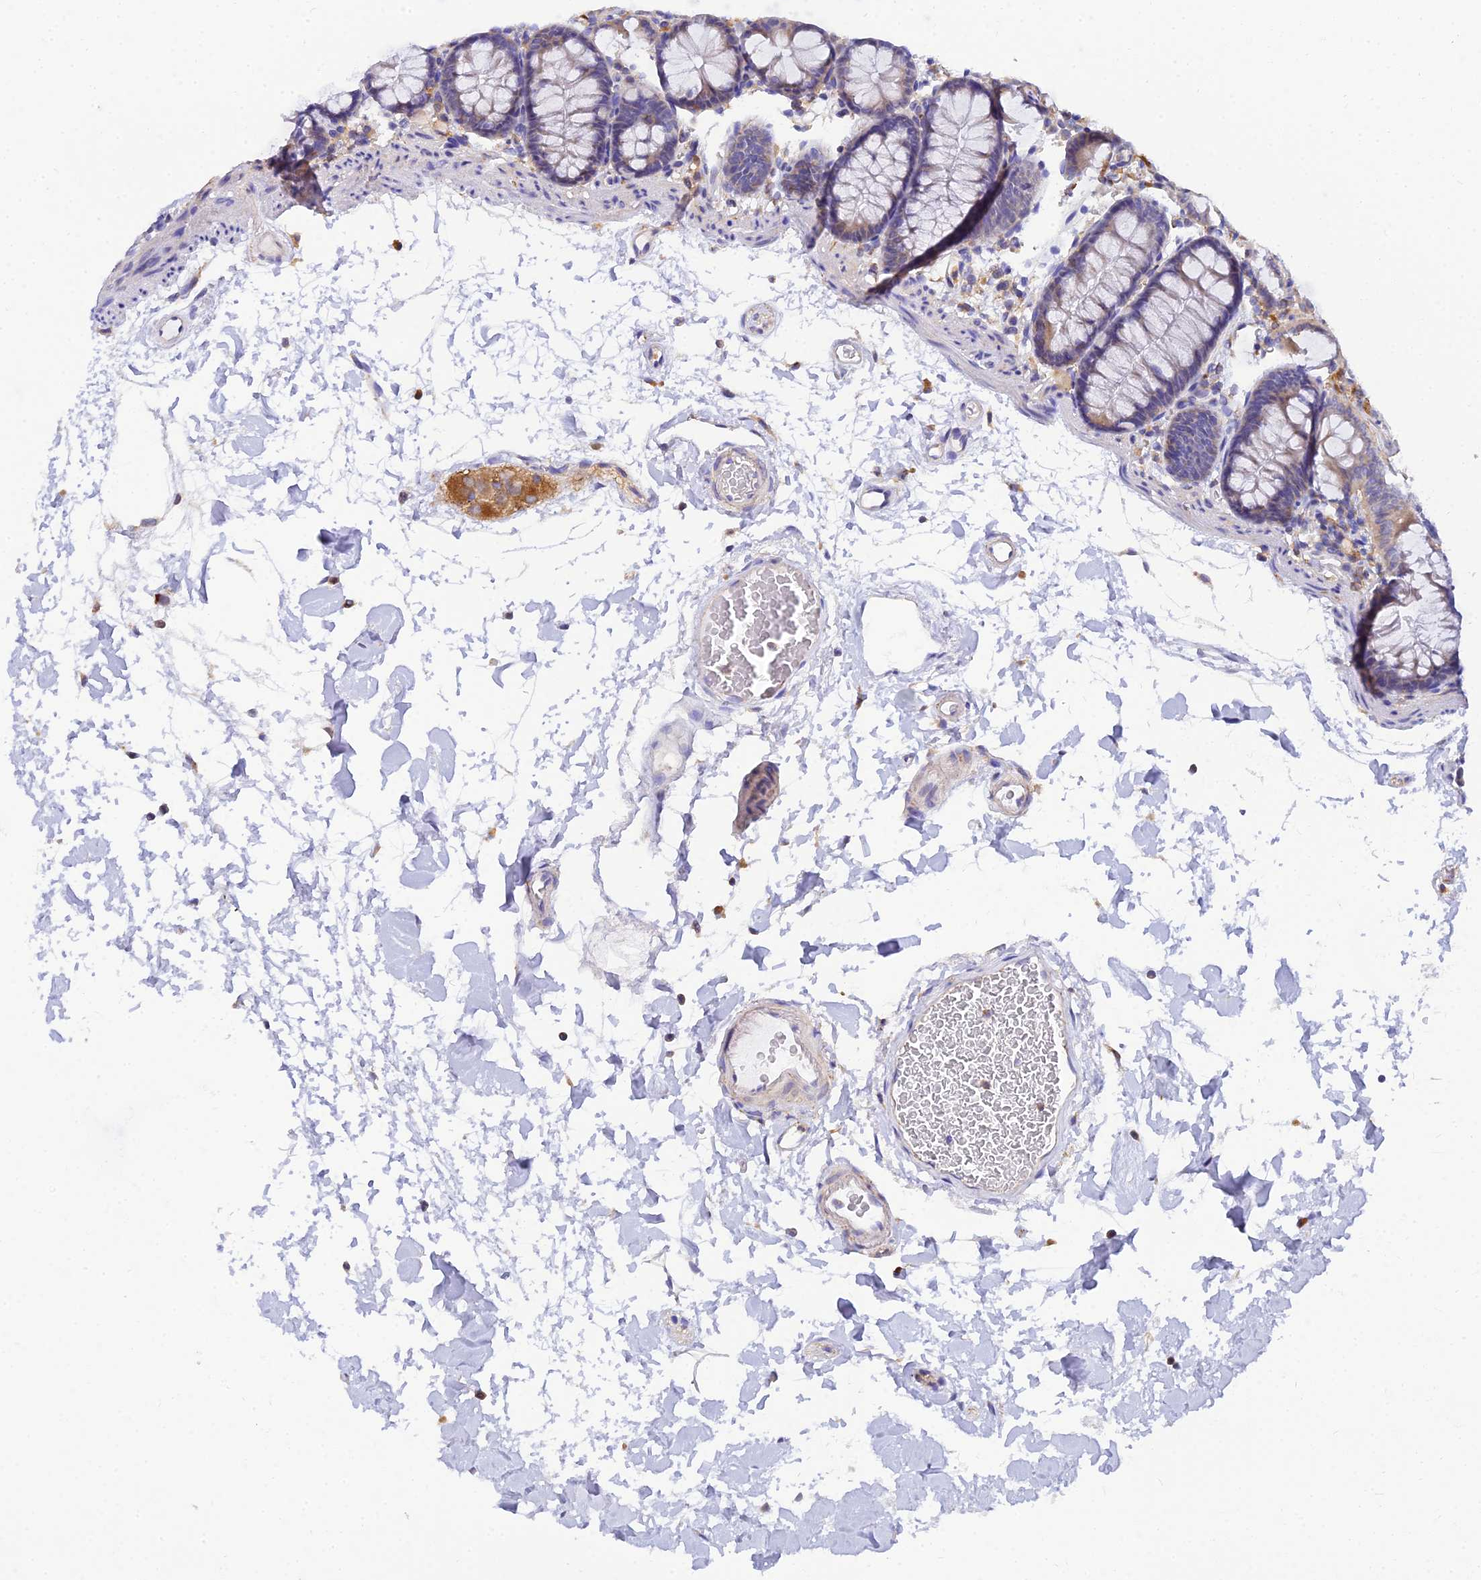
{"staining": {"intensity": "negative", "quantity": "none", "location": "none"}, "tissue": "colon", "cell_type": "Endothelial cells", "image_type": "normal", "snomed": [{"axis": "morphology", "description": "Normal tissue, NOS"}, {"axis": "topography", "description": "Colon"}], "caption": "The micrograph reveals no staining of endothelial cells in unremarkable colon.", "gene": "ARL8A", "patient": {"sex": "male", "age": 75}}